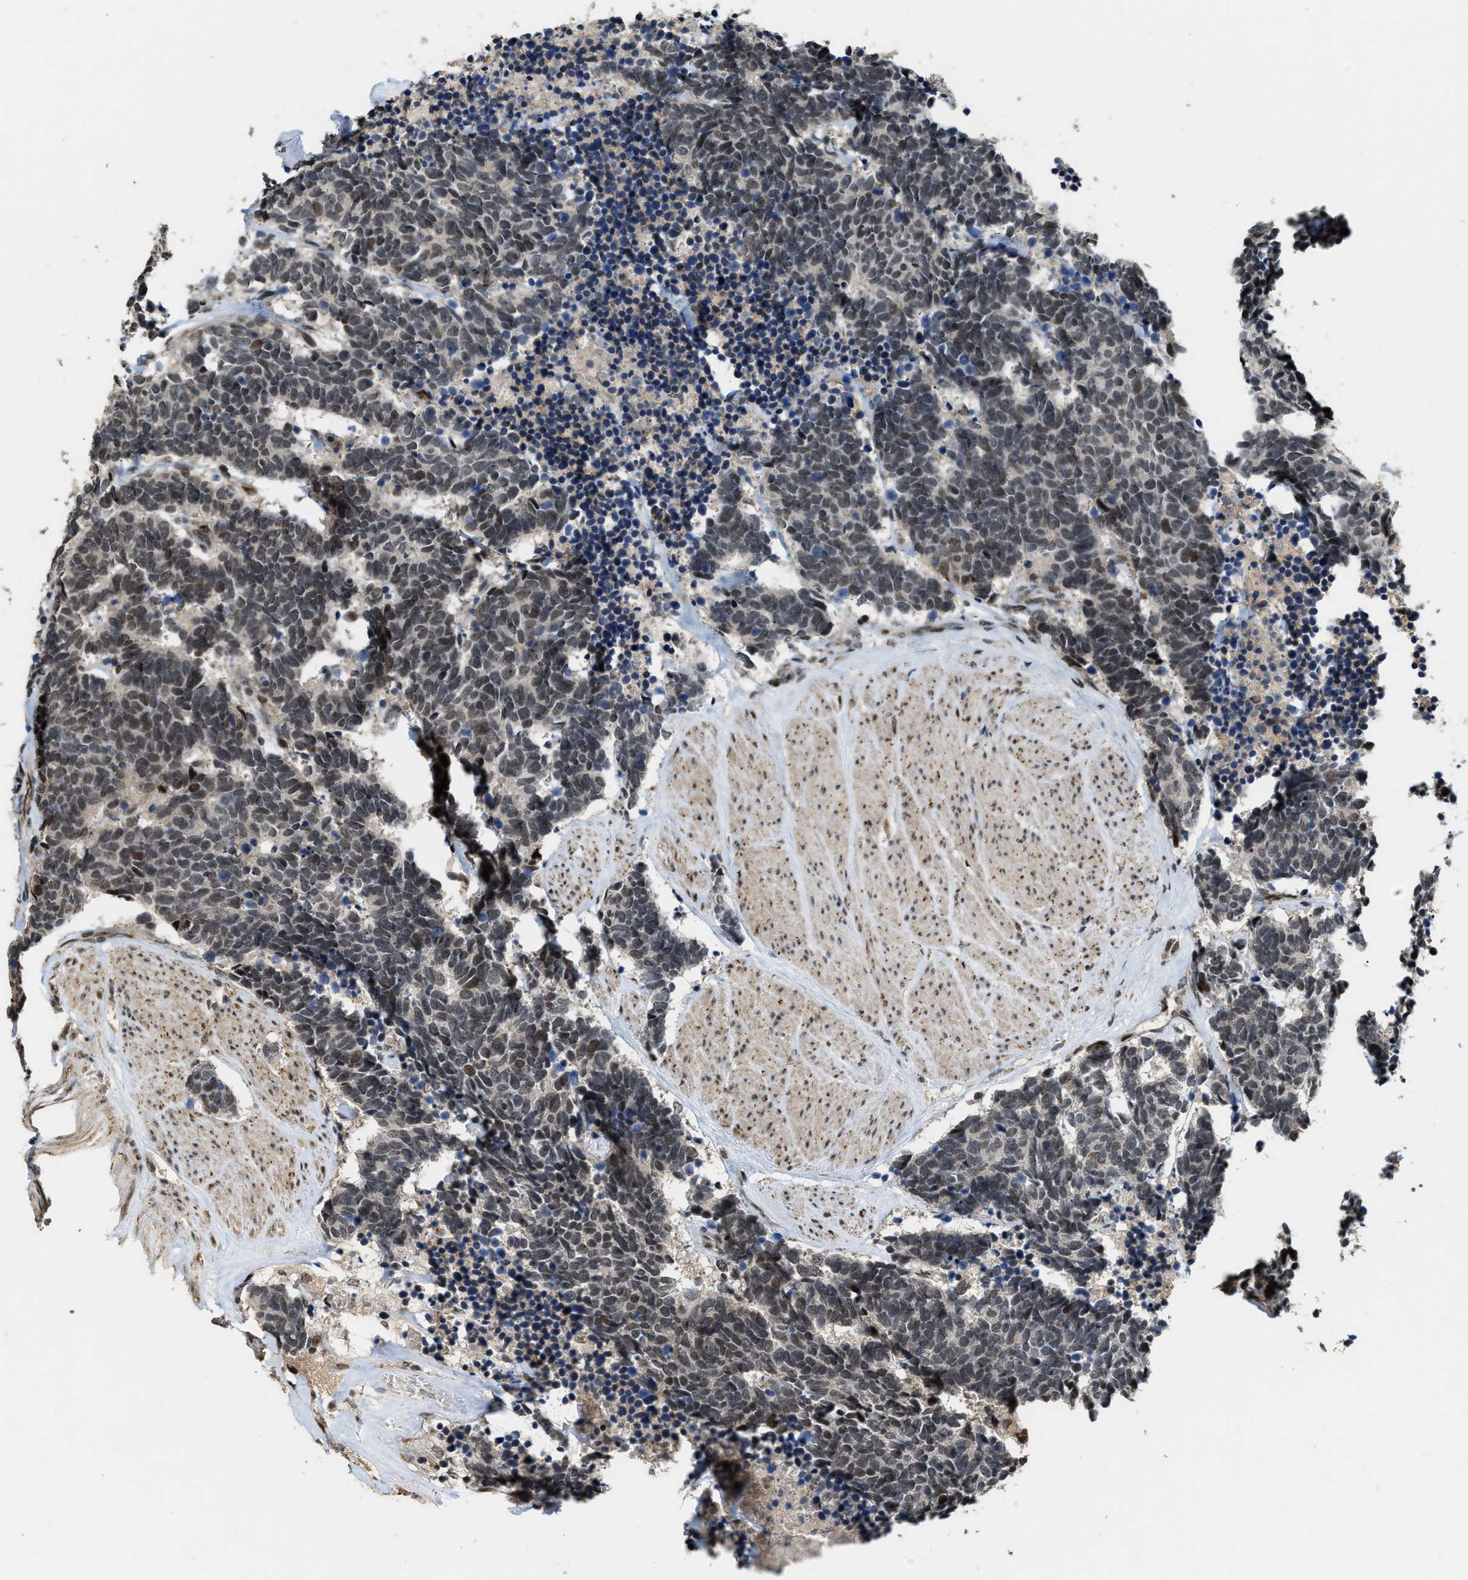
{"staining": {"intensity": "weak", "quantity": "<25%", "location": "nuclear"}, "tissue": "carcinoid", "cell_type": "Tumor cells", "image_type": "cancer", "snomed": [{"axis": "morphology", "description": "Carcinoma, NOS"}, {"axis": "morphology", "description": "Carcinoid, malignant, NOS"}, {"axis": "topography", "description": "Urinary bladder"}], "caption": "Tumor cells are negative for brown protein staining in malignant carcinoid.", "gene": "SERTAD2", "patient": {"sex": "male", "age": 57}}